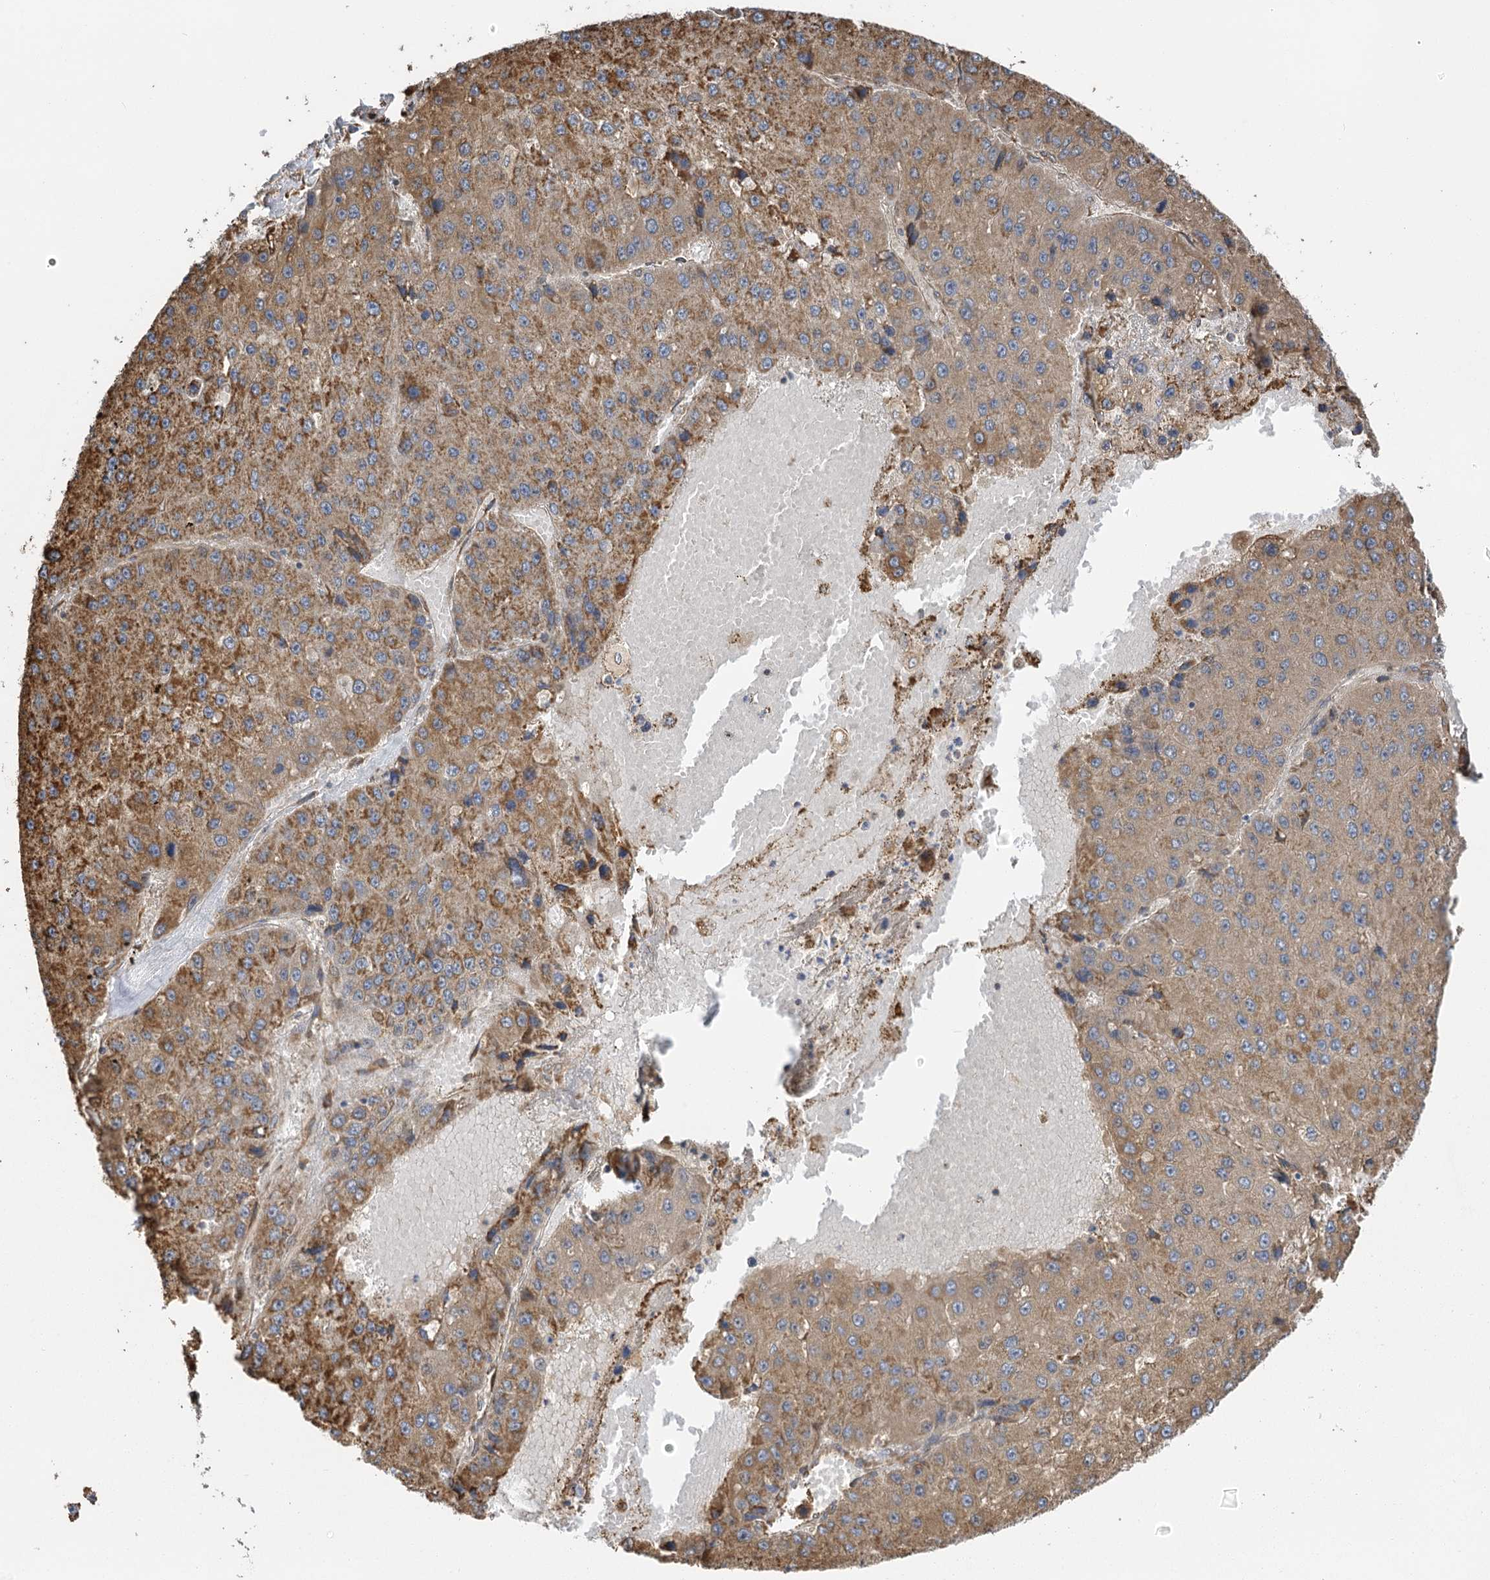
{"staining": {"intensity": "moderate", "quantity": ">75%", "location": "cytoplasmic/membranous"}, "tissue": "liver cancer", "cell_type": "Tumor cells", "image_type": "cancer", "snomed": [{"axis": "morphology", "description": "Carcinoma, Hepatocellular, NOS"}, {"axis": "topography", "description": "Liver"}], "caption": "Immunohistochemistry staining of liver hepatocellular carcinoma, which exhibits medium levels of moderate cytoplasmic/membranous positivity in about >75% of tumor cells indicating moderate cytoplasmic/membranous protein expression. The staining was performed using DAB (brown) for protein detection and nuclei were counterstained in hematoxylin (blue).", "gene": "IL11RA", "patient": {"sex": "female", "age": 73}}